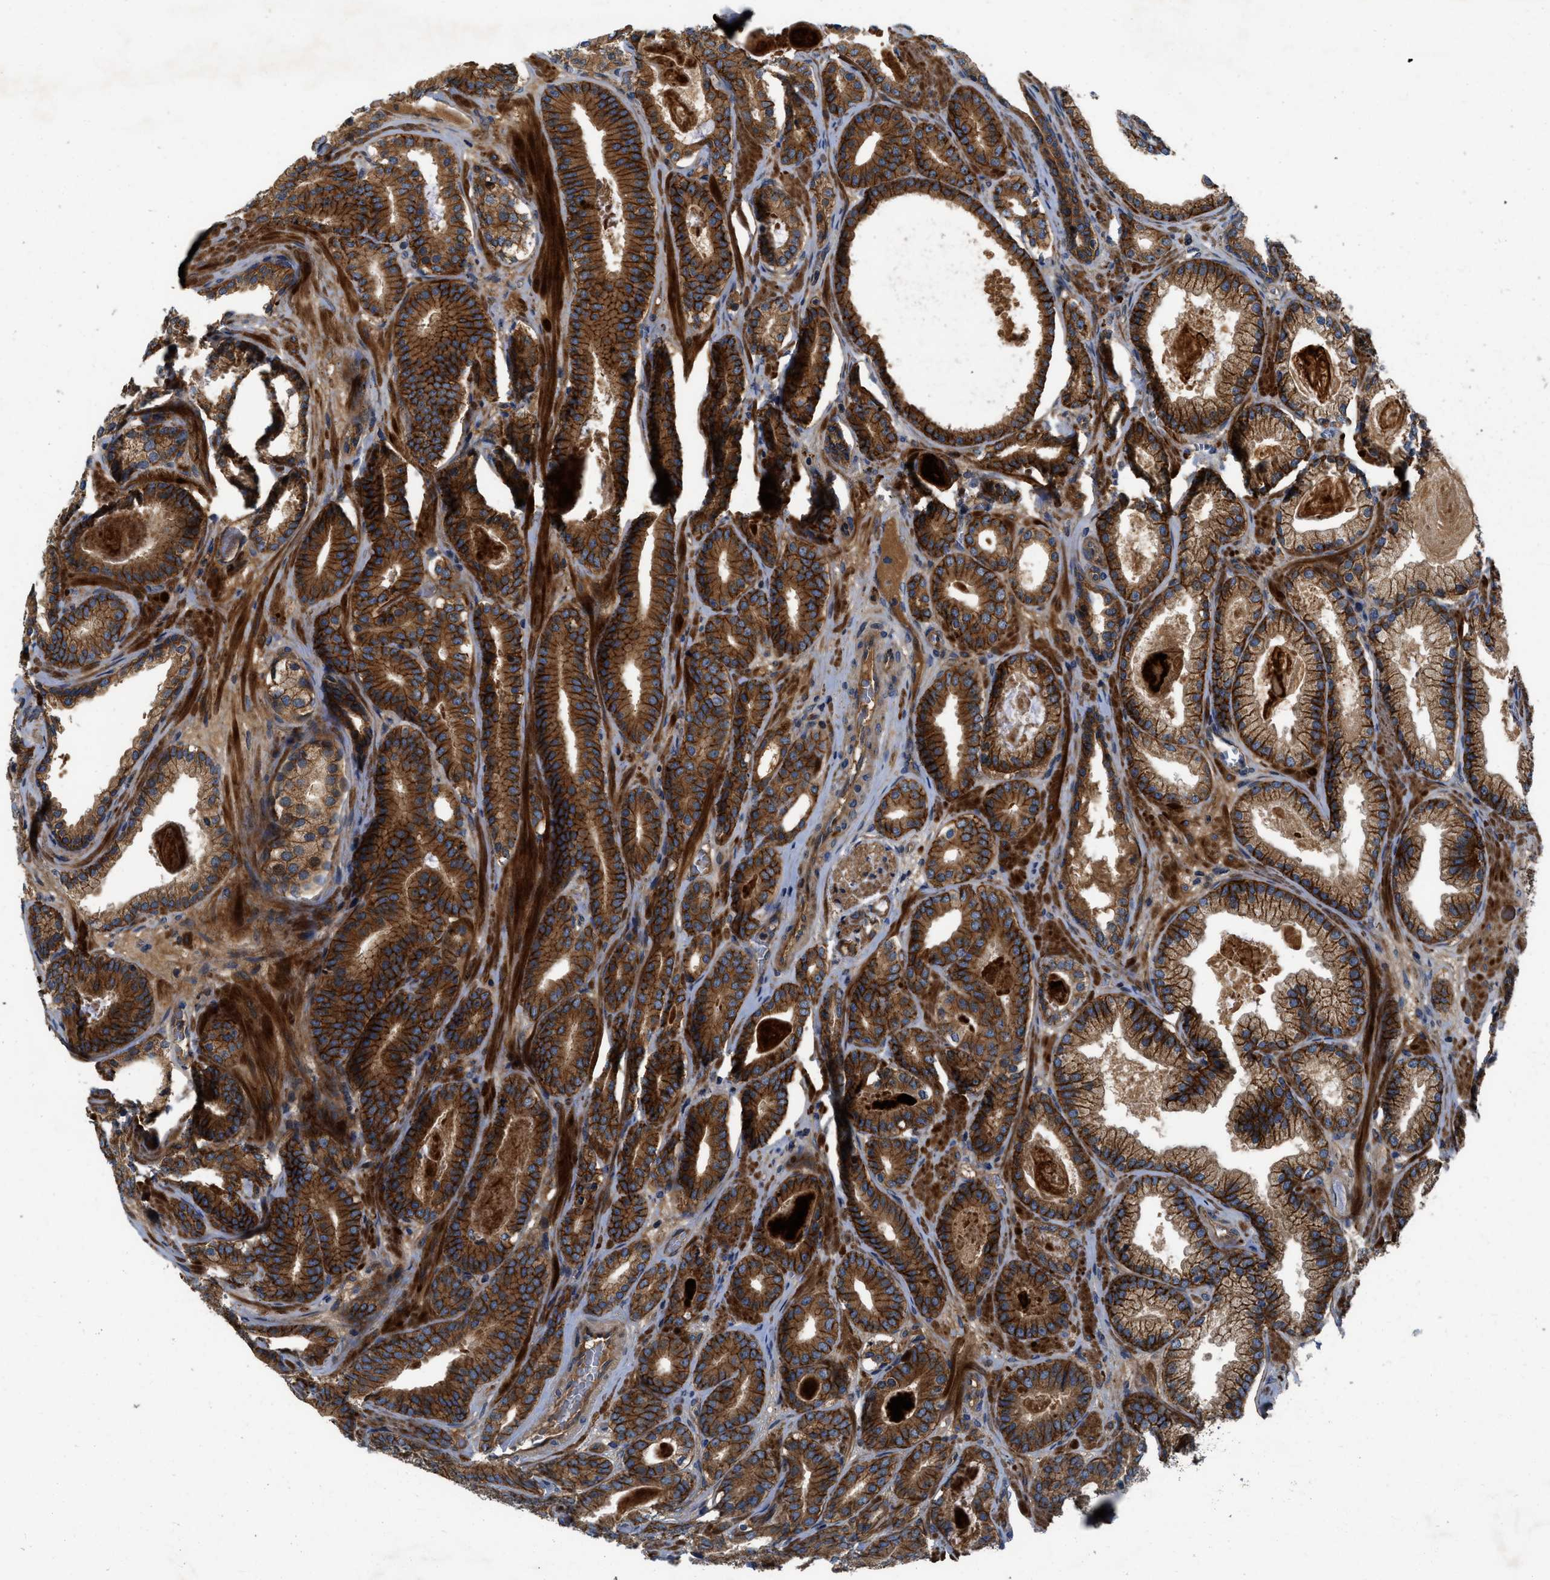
{"staining": {"intensity": "strong", "quantity": ">75%", "location": "cytoplasmic/membranous"}, "tissue": "prostate cancer", "cell_type": "Tumor cells", "image_type": "cancer", "snomed": [{"axis": "morphology", "description": "Adenocarcinoma, High grade"}, {"axis": "topography", "description": "Prostate"}], "caption": "Immunohistochemistry image of neoplastic tissue: human prostate adenocarcinoma (high-grade) stained using immunohistochemistry displays high levels of strong protein expression localized specifically in the cytoplasmic/membranous of tumor cells, appearing as a cytoplasmic/membranous brown color.", "gene": "CNNM3", "patient": {"sex": "male", "age": 60}}